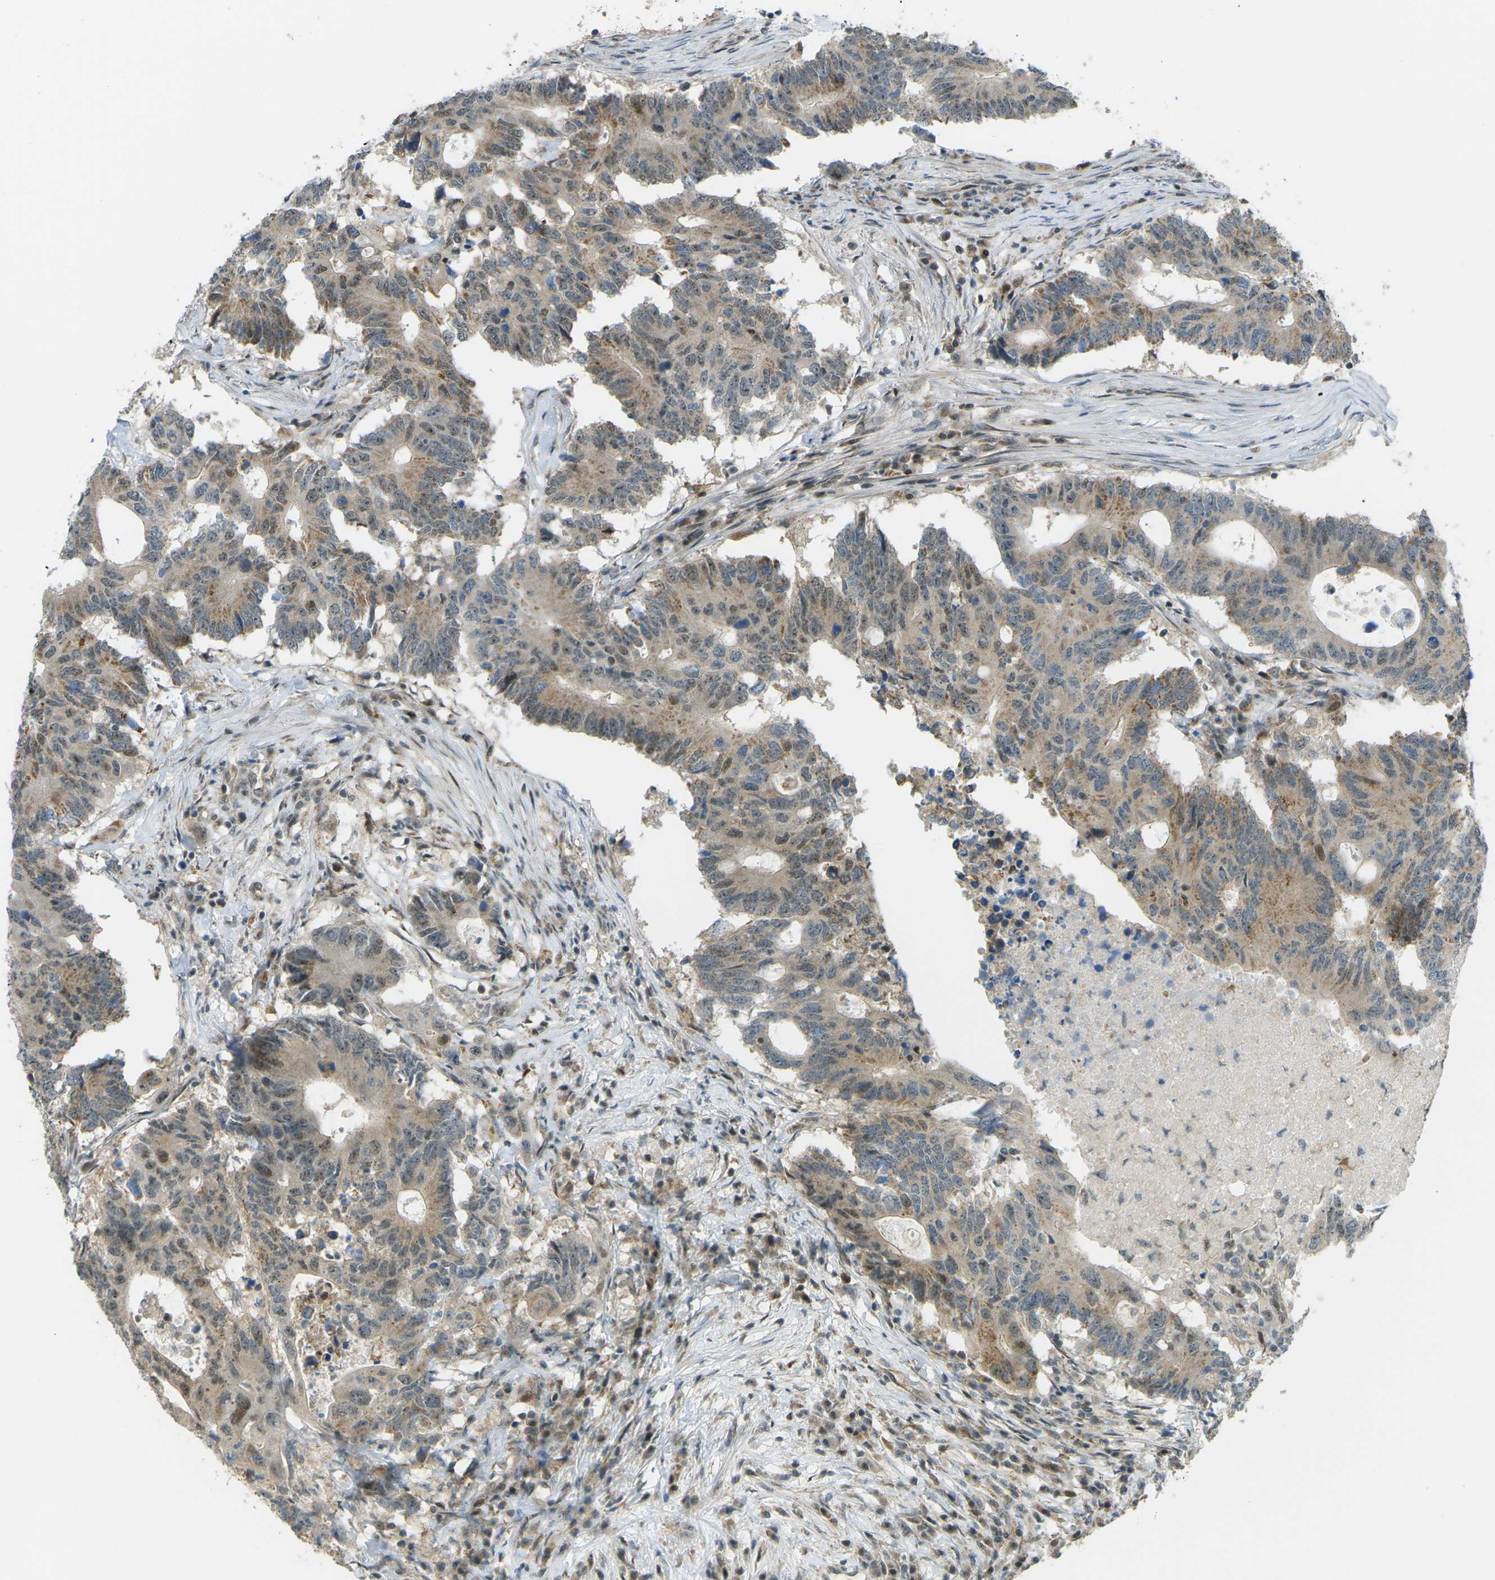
{"staining": {"intensity": "weak", "quantity": "25%-75%", "location": "cytoplasmic/membranous,nuclear"}, "tissue": "colorectal cancer", "cell_type": "Tumor cells", "image_type": "cancer", "snomed": [{"axis": "morphology", "description": "Adenocarcinoma, NOS"}, {"axis": "topography", "description": "Colon"}], "caption": "IHC staining of colorectal cancer (adenocarcinoma), which demonstrates low levels of weak cytoplasmic/membranous and nuclear expression in approximately 25%-75% of tumor cells indicating weak cytoplasmic/membranous and nuclear protein positivity. The staining was performed using DAB (brown) for protein detection and nuclei were counterstained in hematoxylin (blue).", "gene": "CCDC186", "patient": {"sex": "male", "age": 71}}